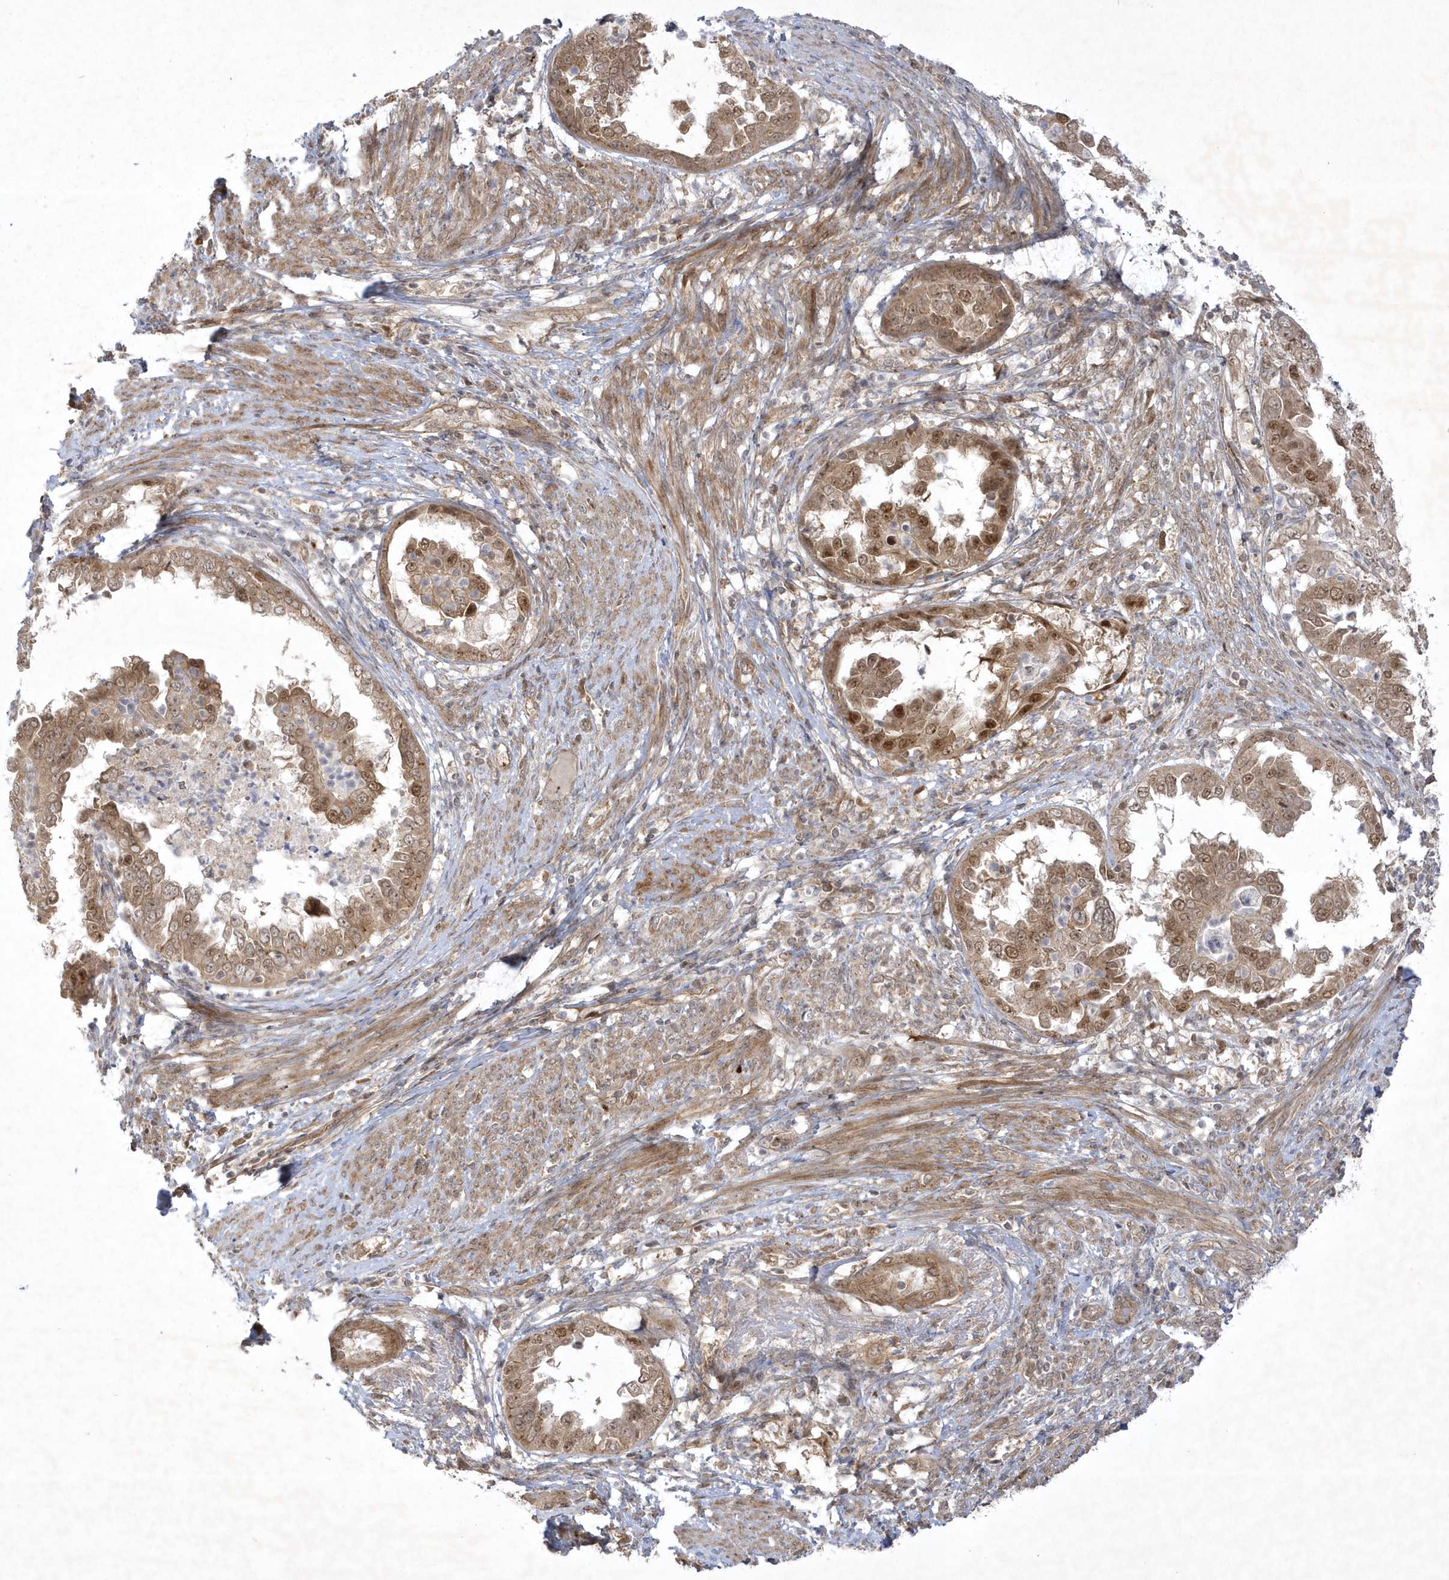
{"staining": {"intensity": "moderate", "quantity": ">75%", "location": "cytoplasmic/membranous,nuclear"}, "tissue": "endometrial cancer", "cell_type": "Tumor cells", "image_type": "cancer", "snomed": [{"axis": "morphology", "description": "Adenocarcinoma, NOS"}, {"axis": "topography", "description": "Endometrium"}], "caption": "A brown stain shows moderate cytoplasmic/membranous and nuclear expression of a protein in endometrial adenocarcinoma tumor cells. The staining is performed using DAB (3,3'-diaminobenzidine) brown chromogen to label protein expression. The nuclei are counter-stained blue using hematoxylin.", "gene": "NAF1", "patient": {"sex": "female", "age": 85}}